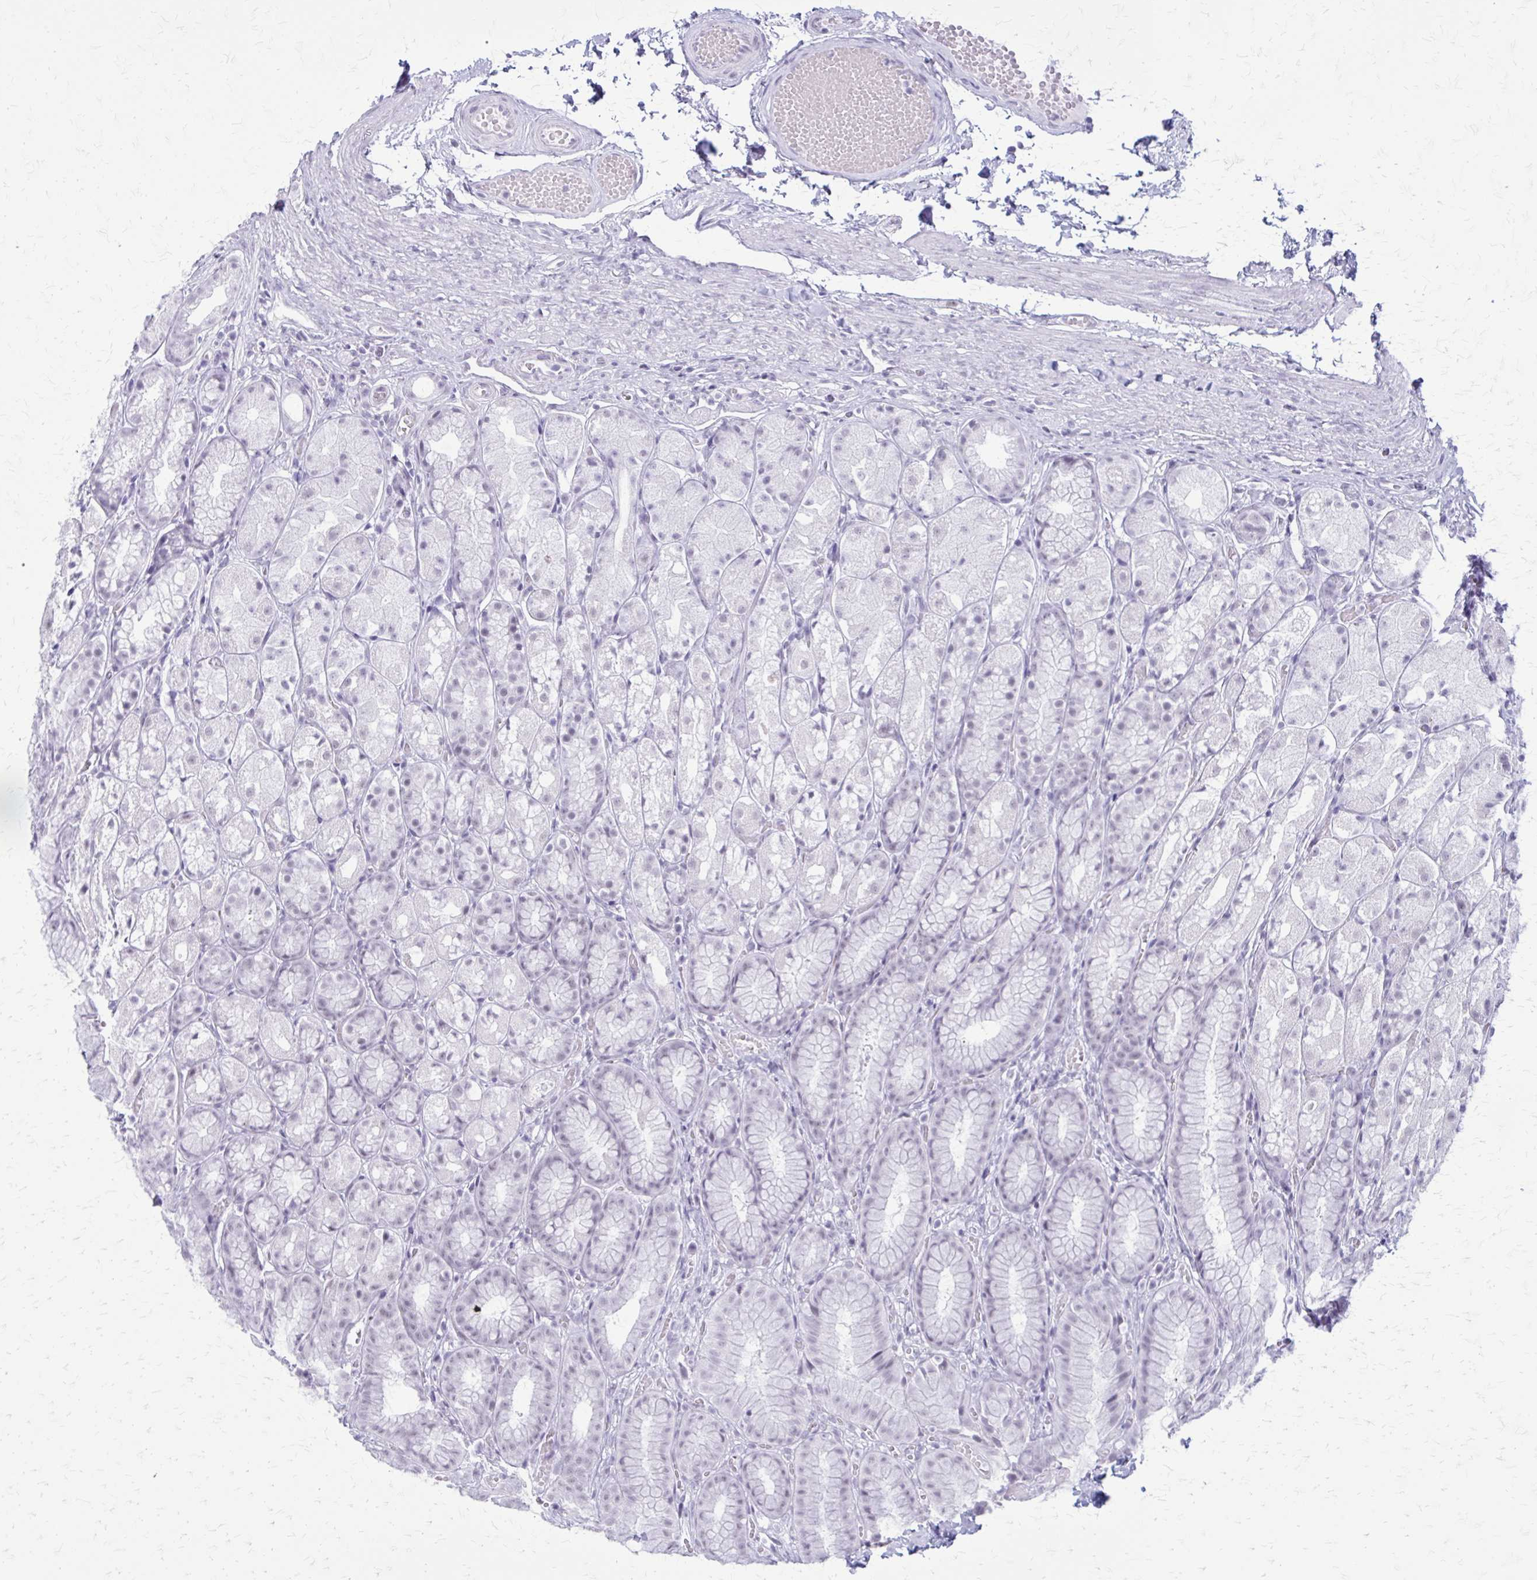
{"staining": {"intensity": "negative", "quantity": "none", "location": "none"}, "tissue": "stomach", "cell_type": "Glandular cells", "image_type": "normal", "snomed": [{"axis": "morphology", "description": "Normal tissue, NOS"}, {"axis": "topography", "description": "Stomach"}], "caption": "DAB (3,3'-diaminobenzidine) immunohistochemical staining of normal human stomach shows no significant positivity in glandular cells. (DAB (3,3'-diaminobenzidine) IHC with hematoxylin counter stain).", "gene": "GAD1", "patient": {"sex": "male", "age": 70}}